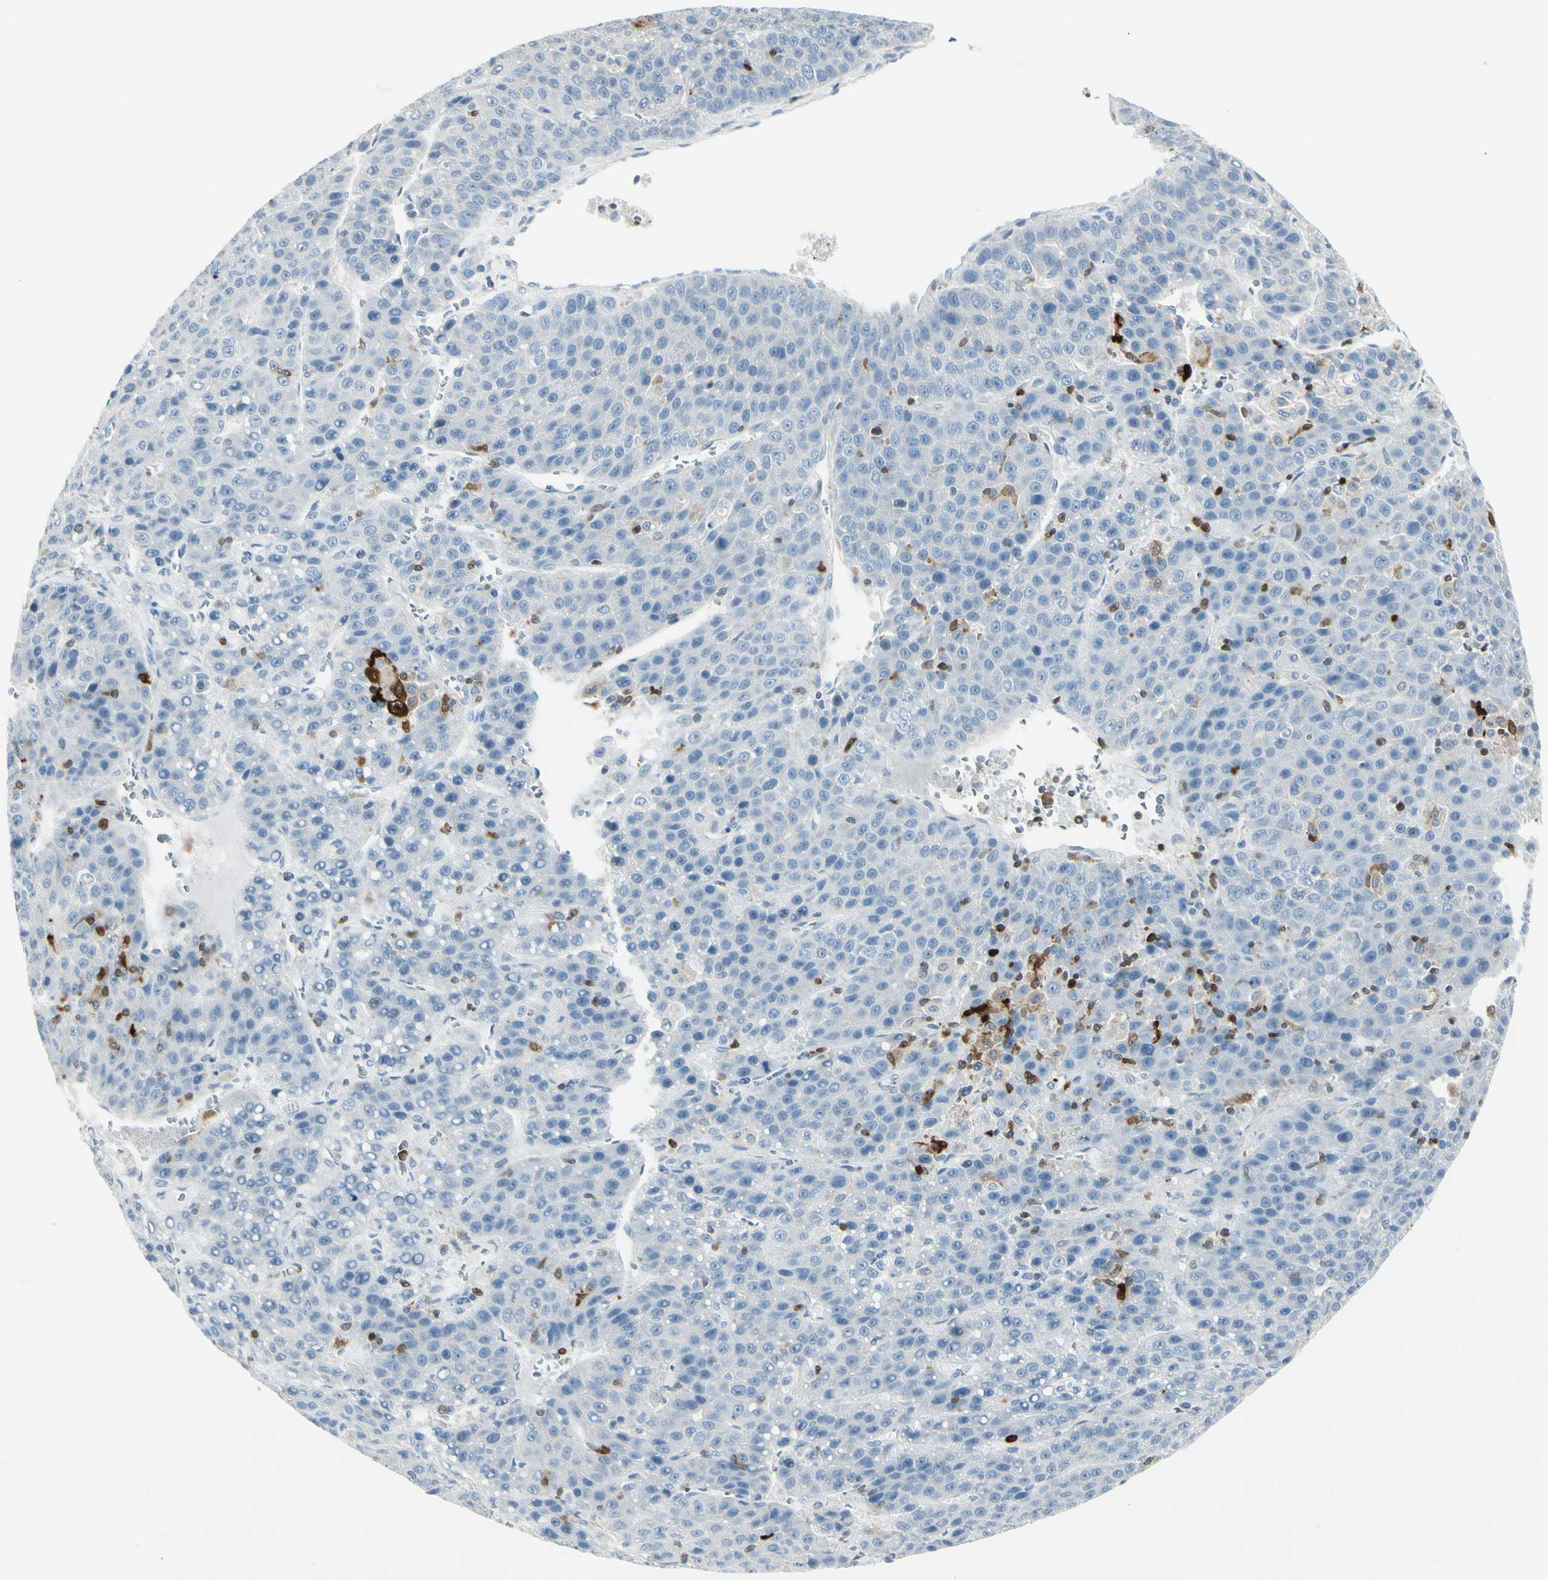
{"staining": {"intensity": "moderate", "quantity": "<25%", "location": "cytoplasmic/membranous"}, "tissue": "liver cancer", "cell_type": "Tumor cells", "image_type": "cancer", "snomed": [{"axis": "morphology", "description": "Carcinoma, Hepatocellular, NOS"}, {"axis": "topography", "description": "Liver"}], "caption": "Immunohistochemistry (IHC) of human hepatocellular carcinoma (liver) demonstrates low levels of moderate cytoplasmic/membranous expression in approximately <25% of tumor cells.", "gene": "TRAF1", "patient": {"sex": "female", "age": 53}}